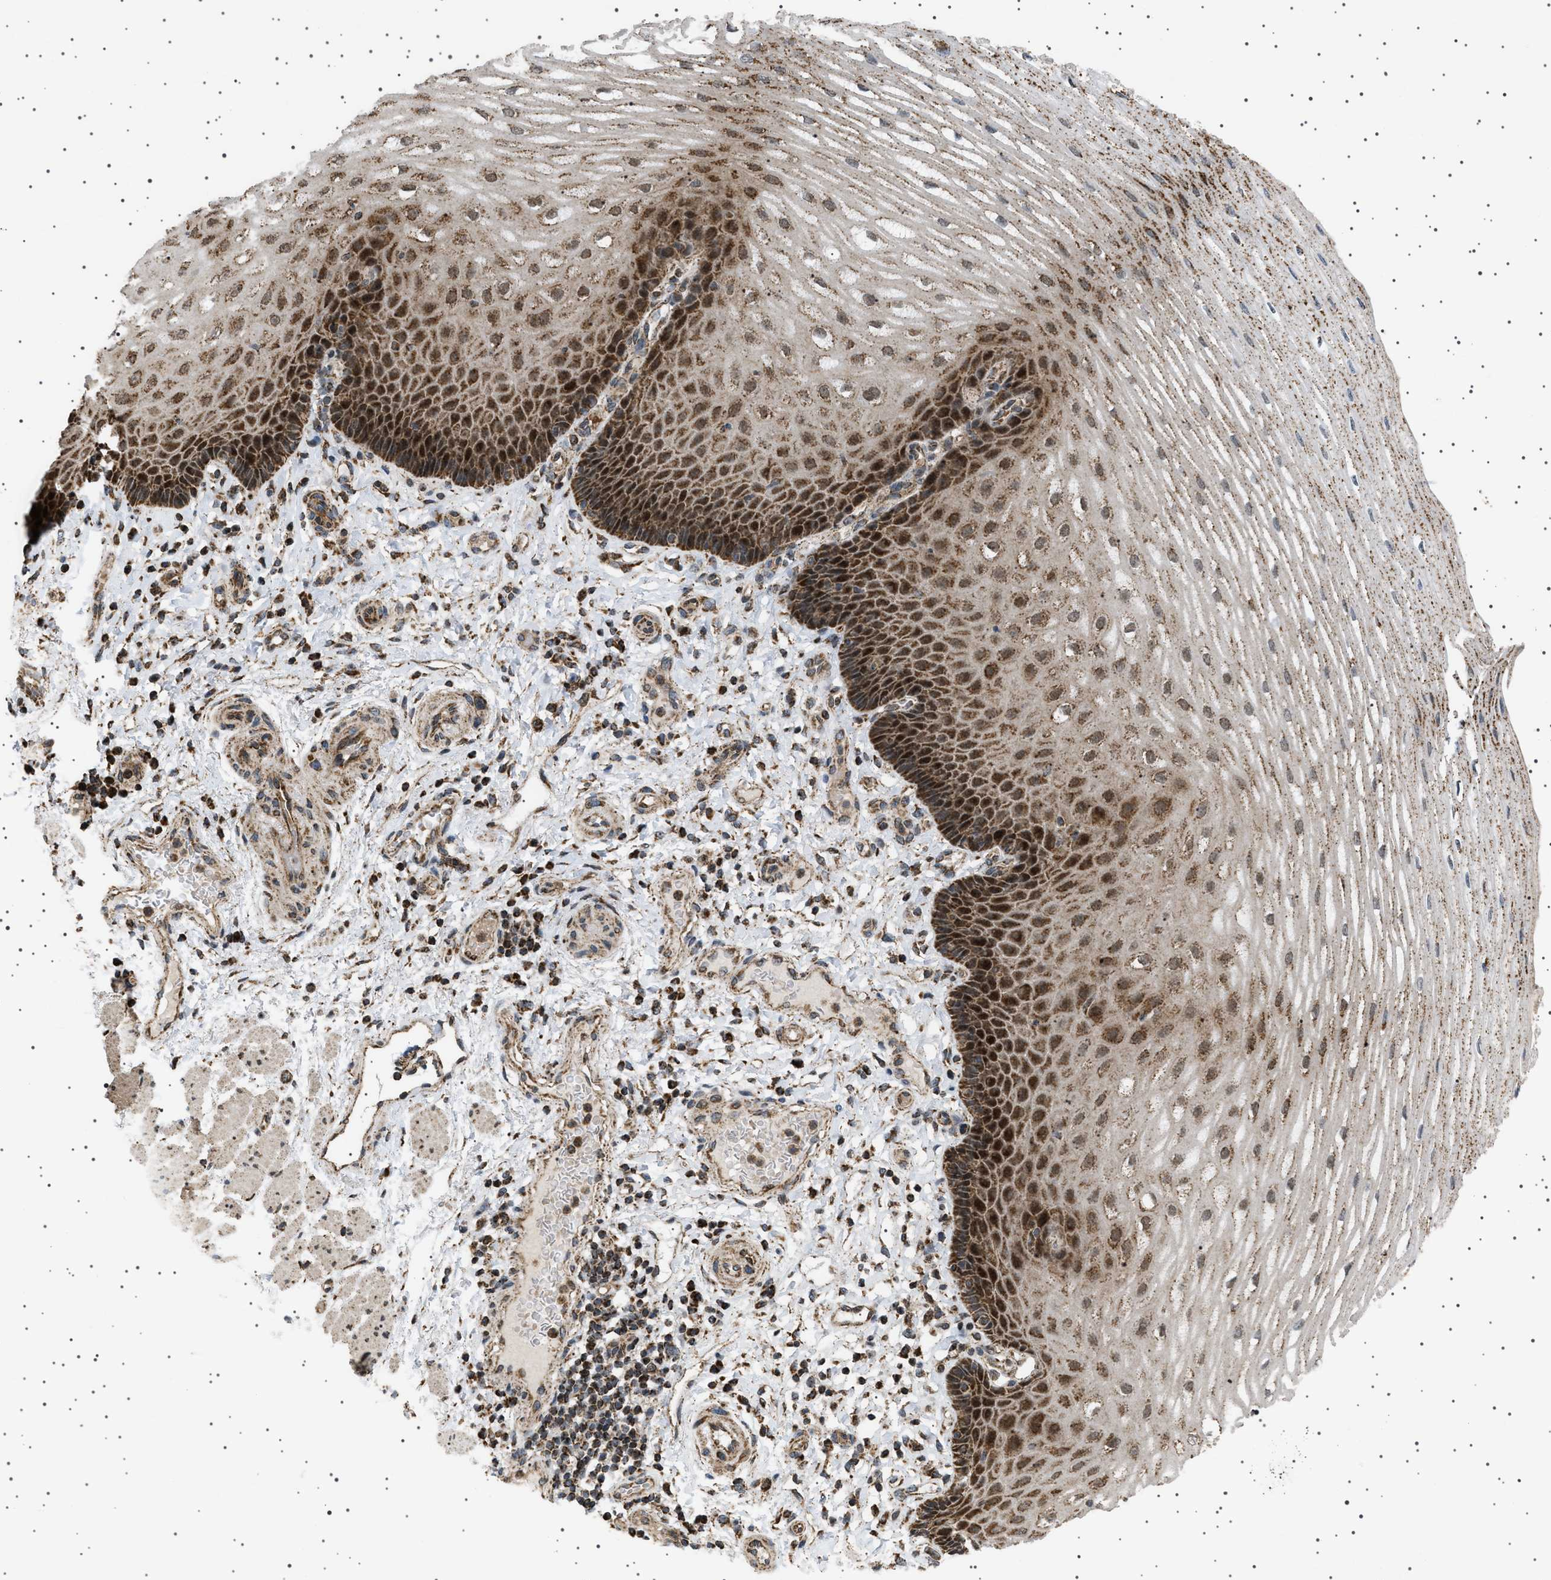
{"staining": {"intensity": "strong", "quantity": "25%-75%", "location": "cytoplasmic/membranous"}, "tissue": "esophagus", "cell_type": "Squamous epithelial cells", "image_type": "normal", "snomed": [{"axis": "morphology", "description": "Normal tissue, NOS"}, {"axis": "topography", "description": "Esophagus"}], "caption": "Approximately 25%-75% of squamous epithelial cells in normal esophagus reveal strong cytoplasmic/membranous protein positivity as visualized by brown immunohistochemical staining.", "gene": "MELK", "patient": {"sex": "male", "age": 54}}